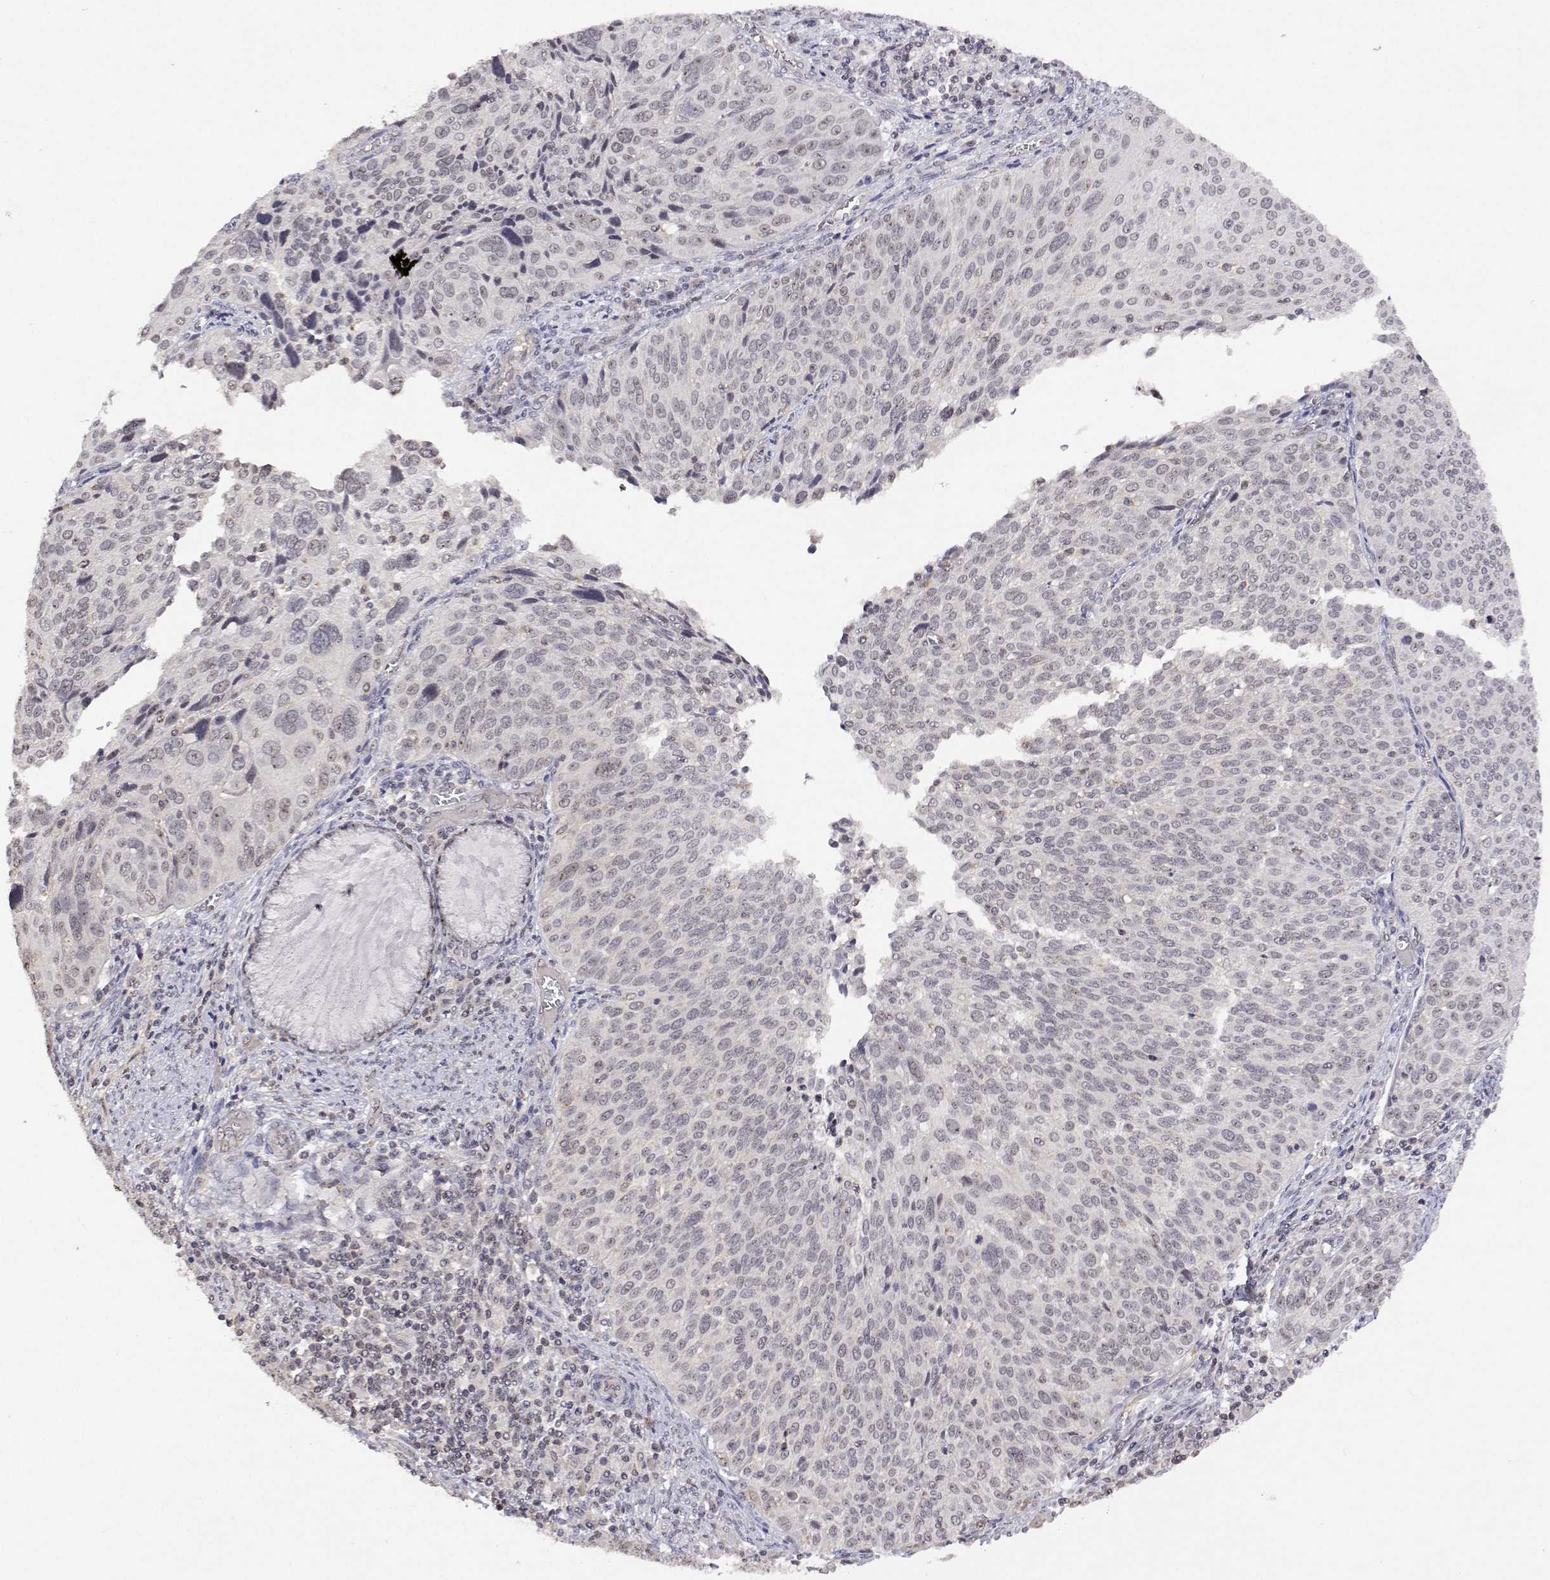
{"staining": {"intensity": "negative", "quantity": "none", "location": "none"}, "tissue": "cervical cancer", "cell_type": "Tumor cells", "image_type": "cancer", "snomed": [{"axis": "morphology", "description": "Squamous cell carcinoma, NOS"}, {"axis": "topography", "description": "Cervix"}], "caption": "Squamous cell carcinoma (cervical) was stained to show a protein in brown. There is no significant expression in tumor cells.", "gene": "NHP2", "patient": {"sex": "female", "age": 39}}